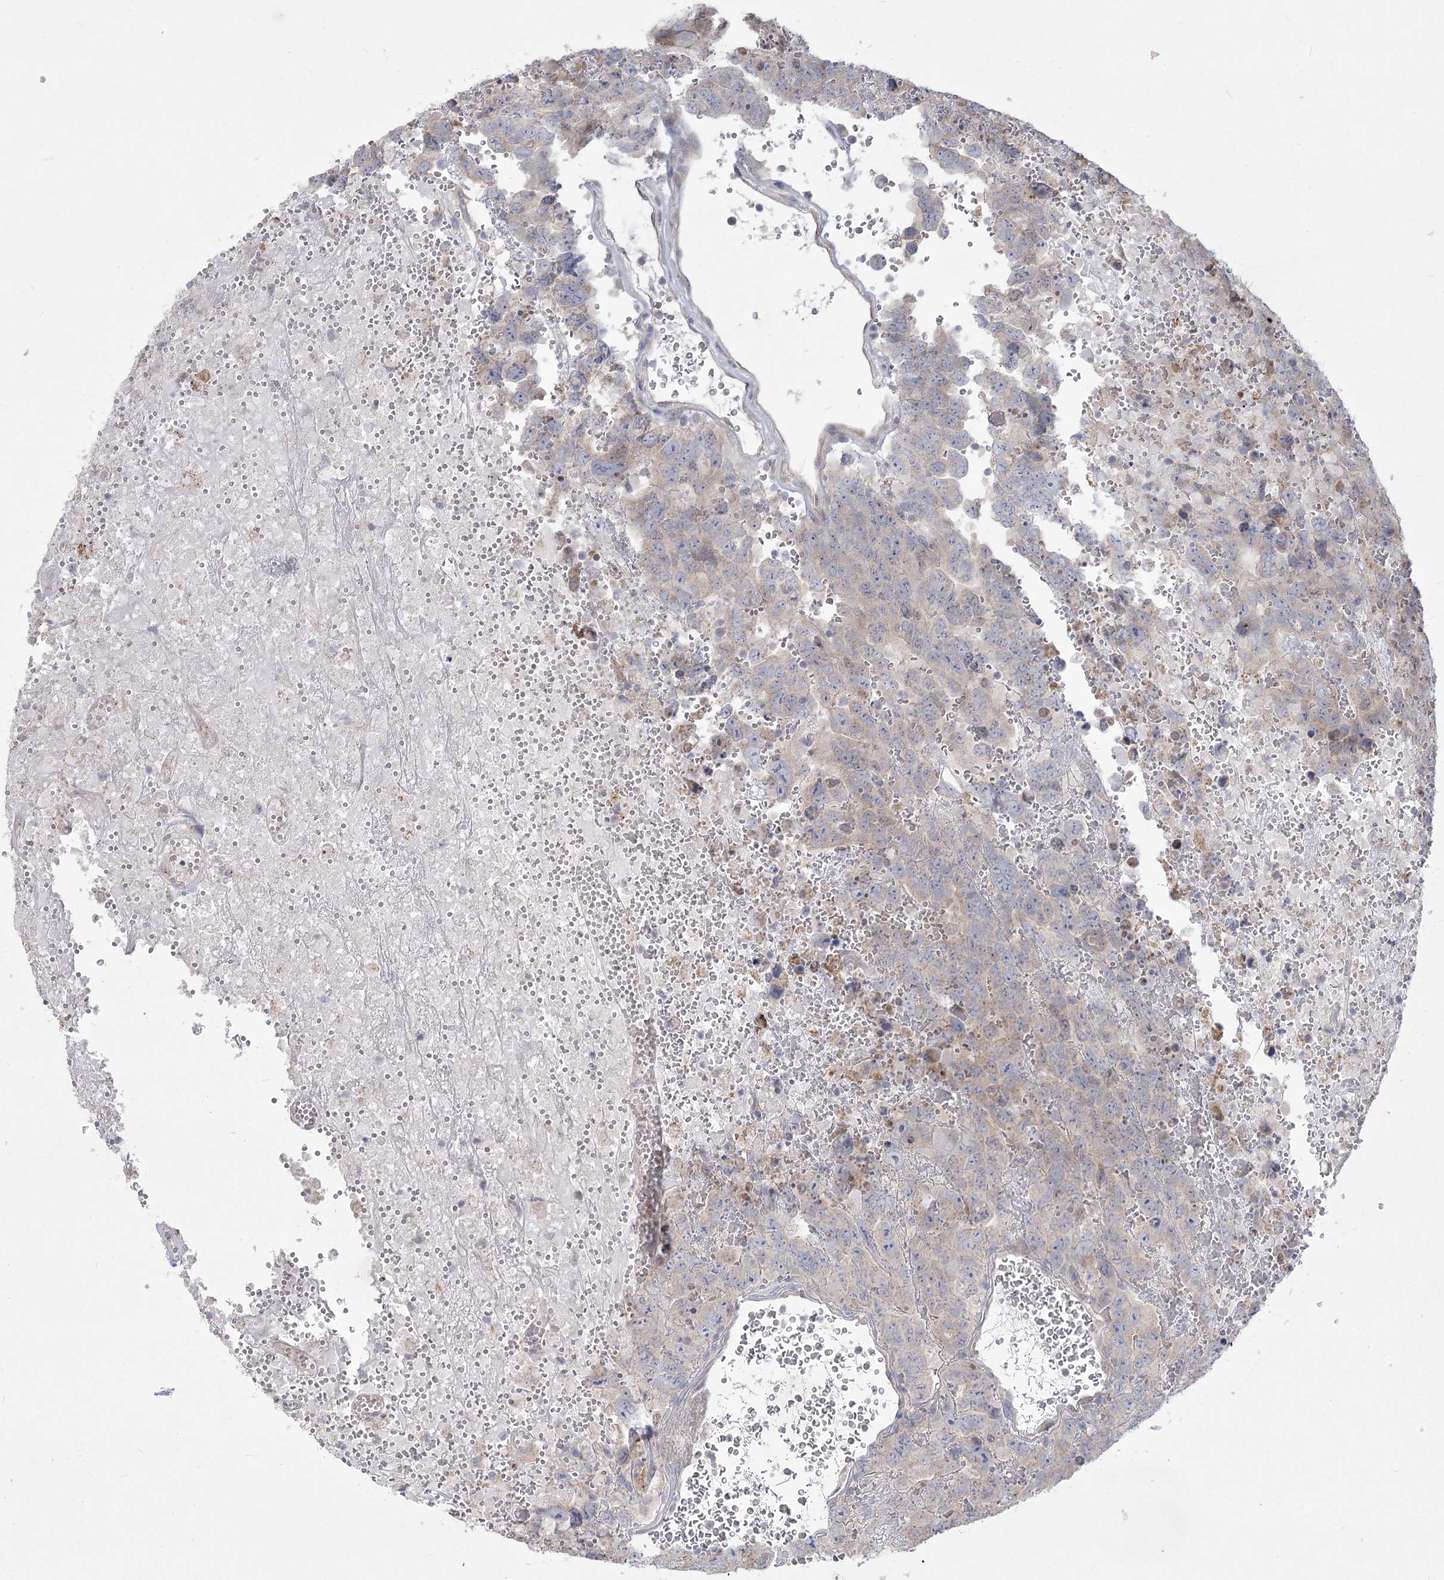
{"staining": {"intensity": "negative", "quantity": "none", "location": "none"}, "tissue": "testis cancer", "cell_type": "Tumor cells", "image_type": "cancer", "snomed": [{"axis": "morphology", "description": "Carcinoma, Embryonal, NOS"}, {"axis": "topography", "description": "Testis"}], "caption": "Testis cancer stained for a protein using immunohistochemistry (IHC) shows no expression tumor cells.", "gene": "CAMTA1", "patient": {"sex": "male", "age": 45}}